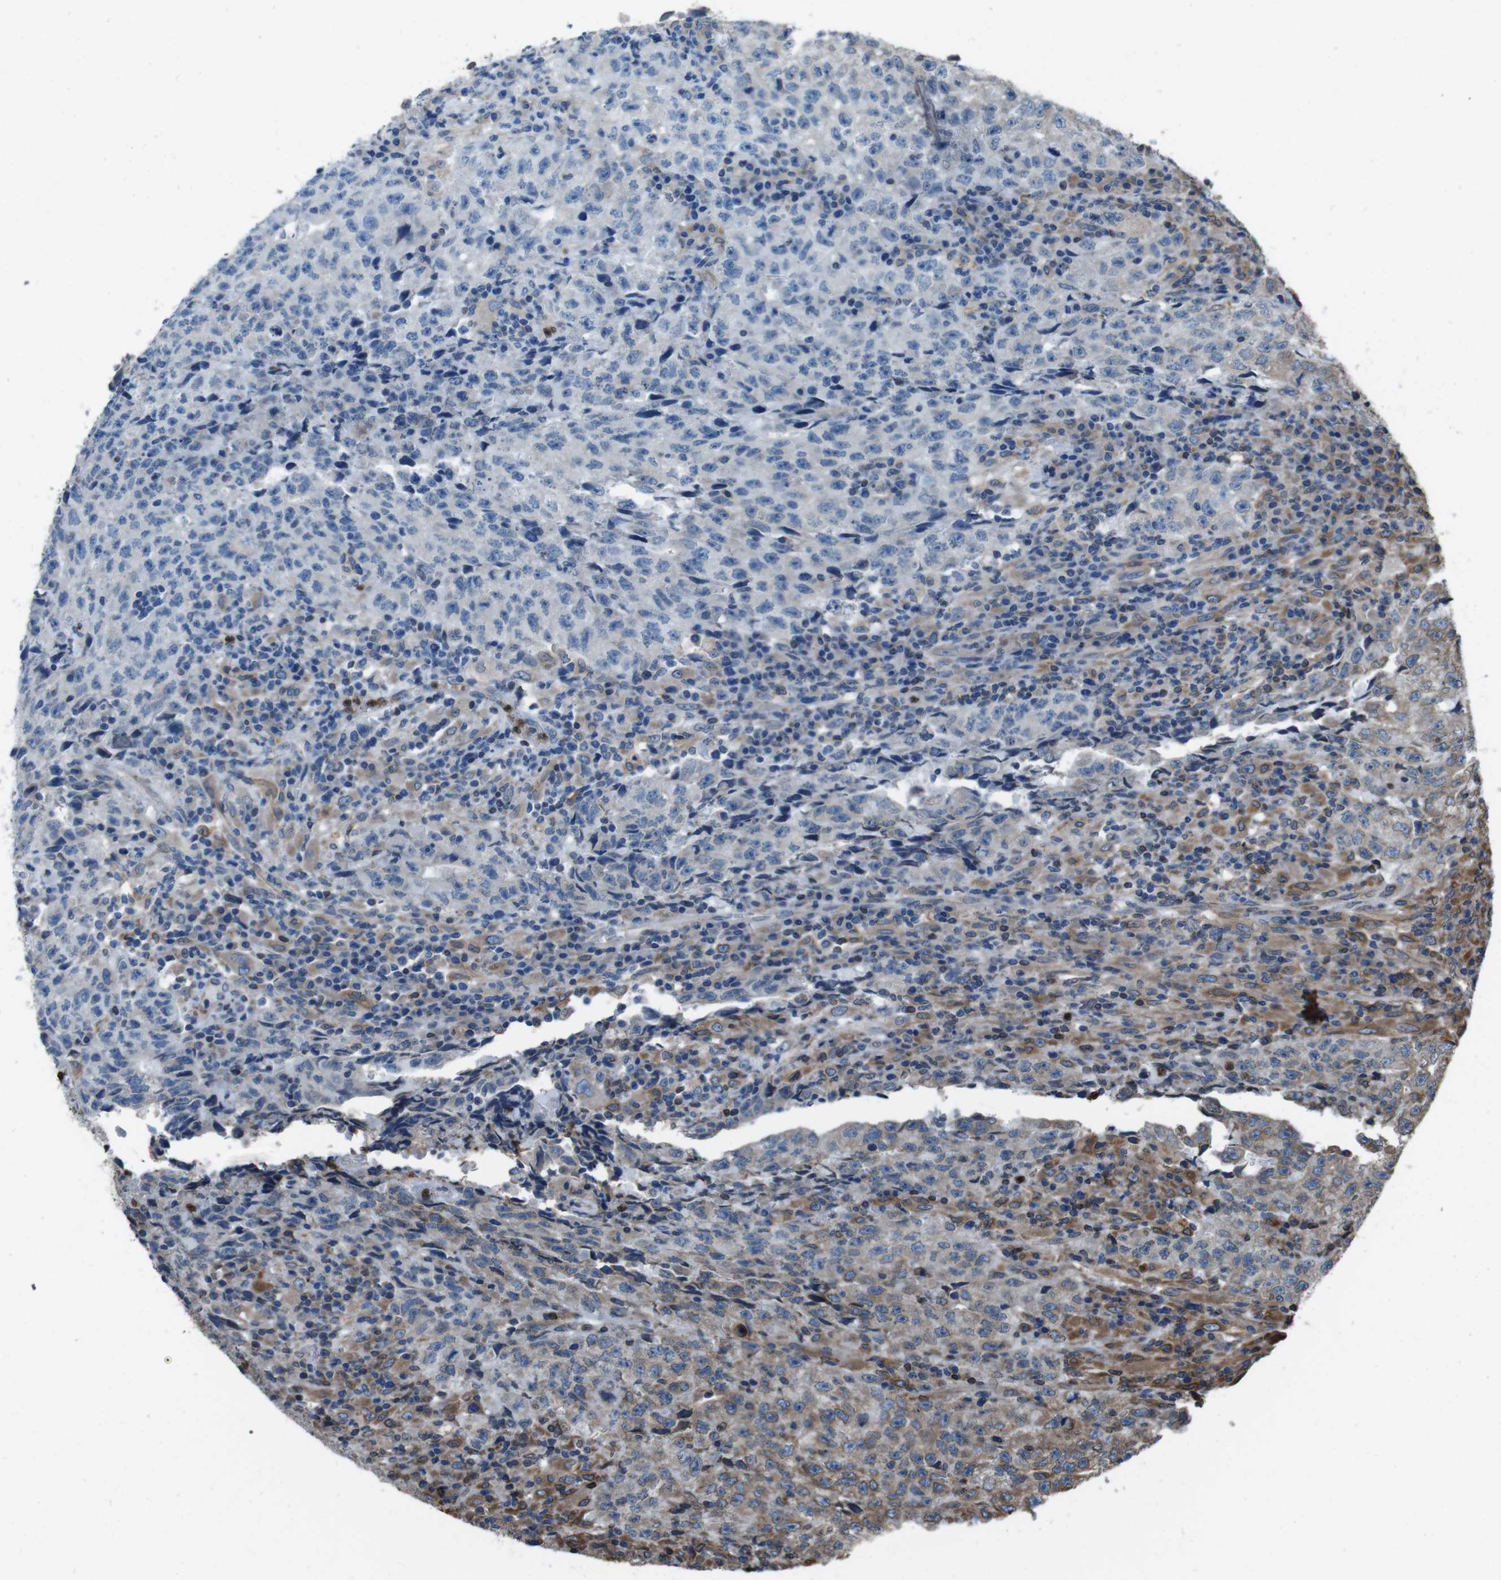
{"staining": {"intensity": "moderate", "quantity": "25%-75%", "location": "cytoplasmic/membranous"}, "tissue": "testis cancer", "cell_type": "Tumor cells", "image_type": "cancer", "snomed": [{"axis": "morphology", "description": "Necrosis, NOS"}, {"axis": "morphology", "description": "Carcinoma, Embryonal, NOS"}, {"axis": "topography", "description": "Testis"}], "caption": "Protein positivity by immunohistochemistry (IHC) reveals moderate cytoplasmic/membranous expression in about 25%-75% of tumor cells in testis cancer.", "gene": "APMAP", "patient": {"sex": "male", "age": 19}}